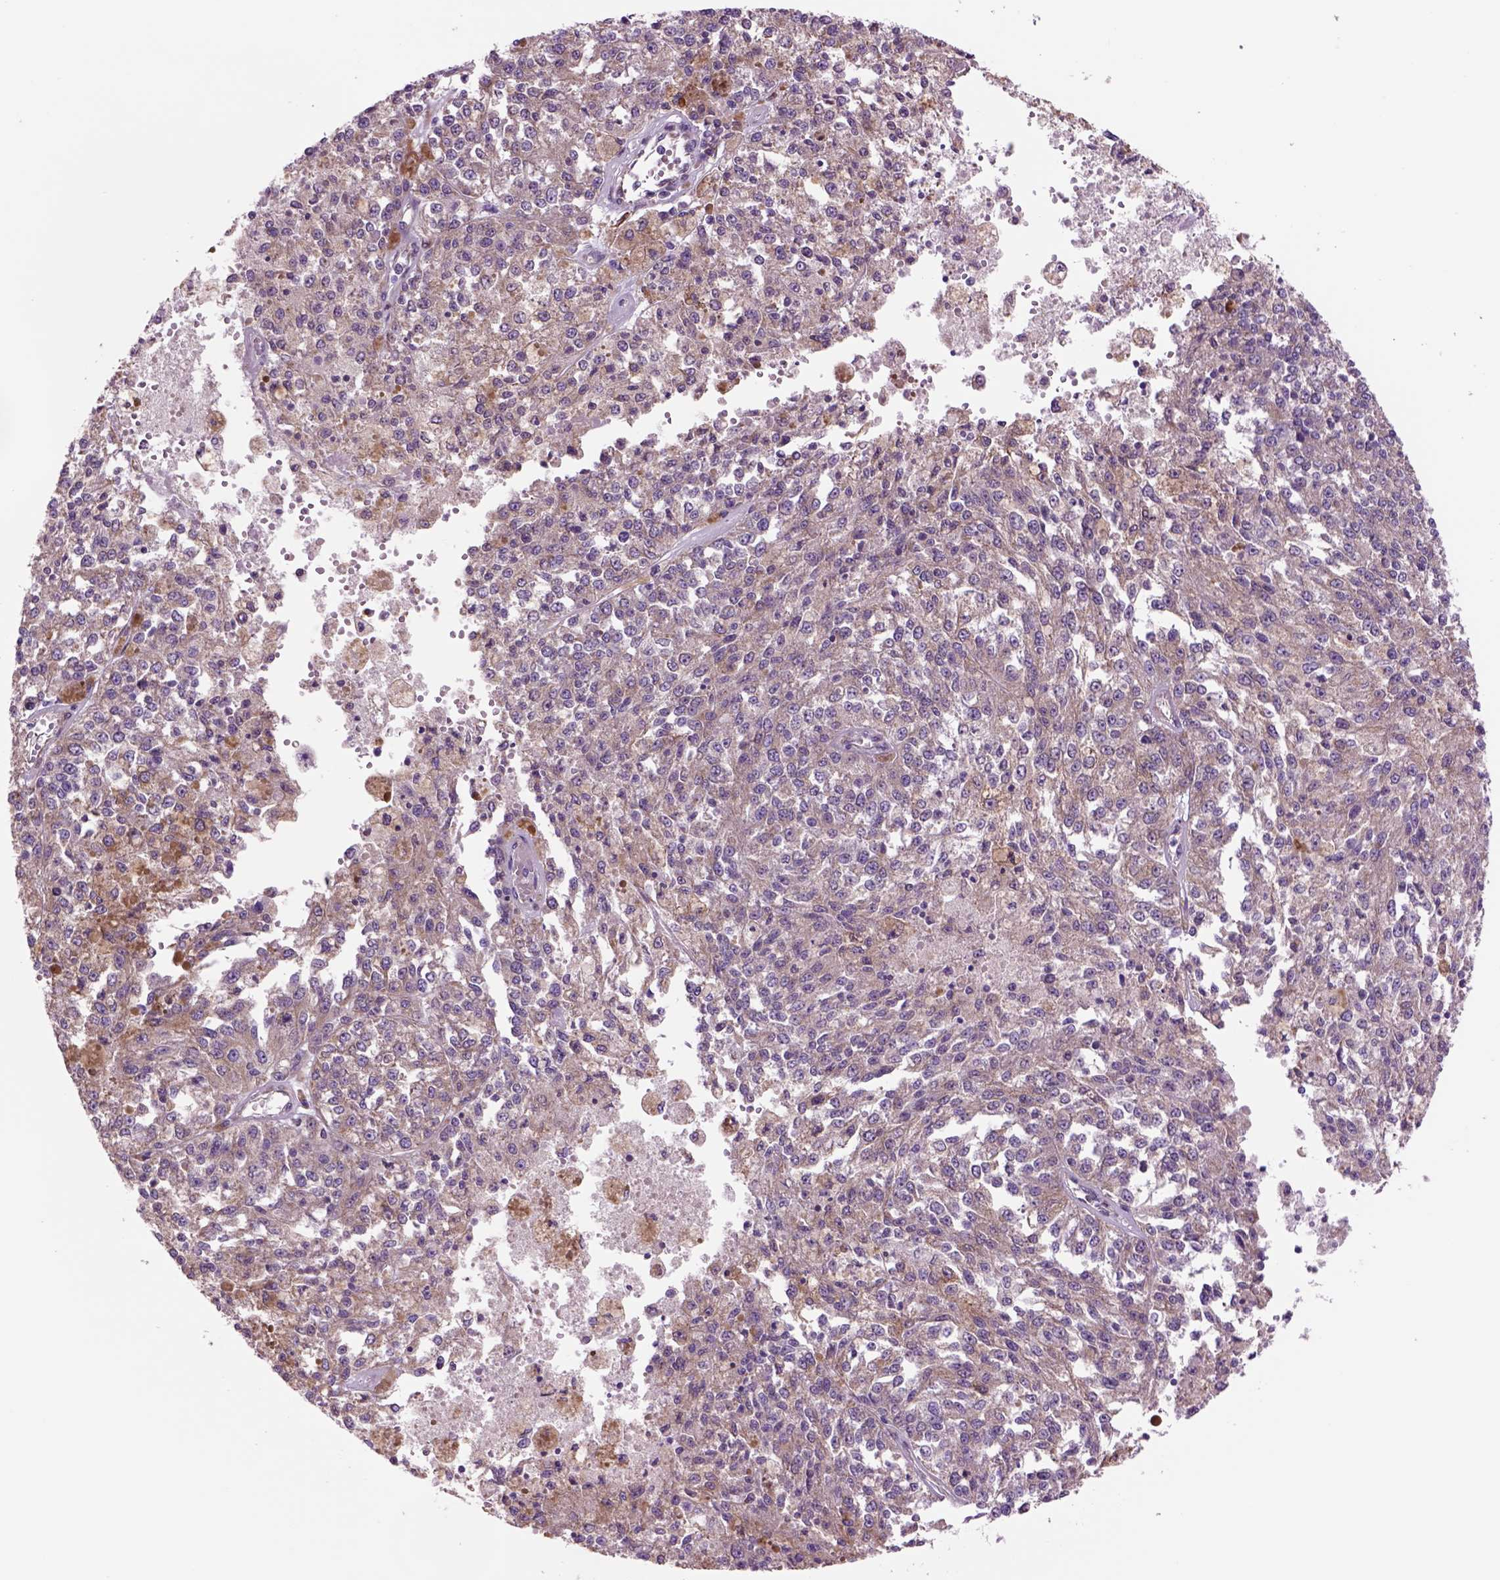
{"staining": {"intensity": "weak", "quantity": ">75%", "location": "cytoplasmic/membranous"}, "tissue": "melanoma", "cell_type": "Tumor cells", "image_type": "cancer", "snomed": [{"axis": "morphology", "description": "Malignant melanoma, Metastatic site"}, {"axis": "topography", "description": "Lymph node"}], "caption": "This micrograph shows immunohistochemistry (IHC) staining of human malignant melanoma (metastatic site), with low weak cytoplasmic/membranous staining in about >75% of tumor cells.", "gene": "PIAS3", "patient": {"sex": "female", "age": 64}}